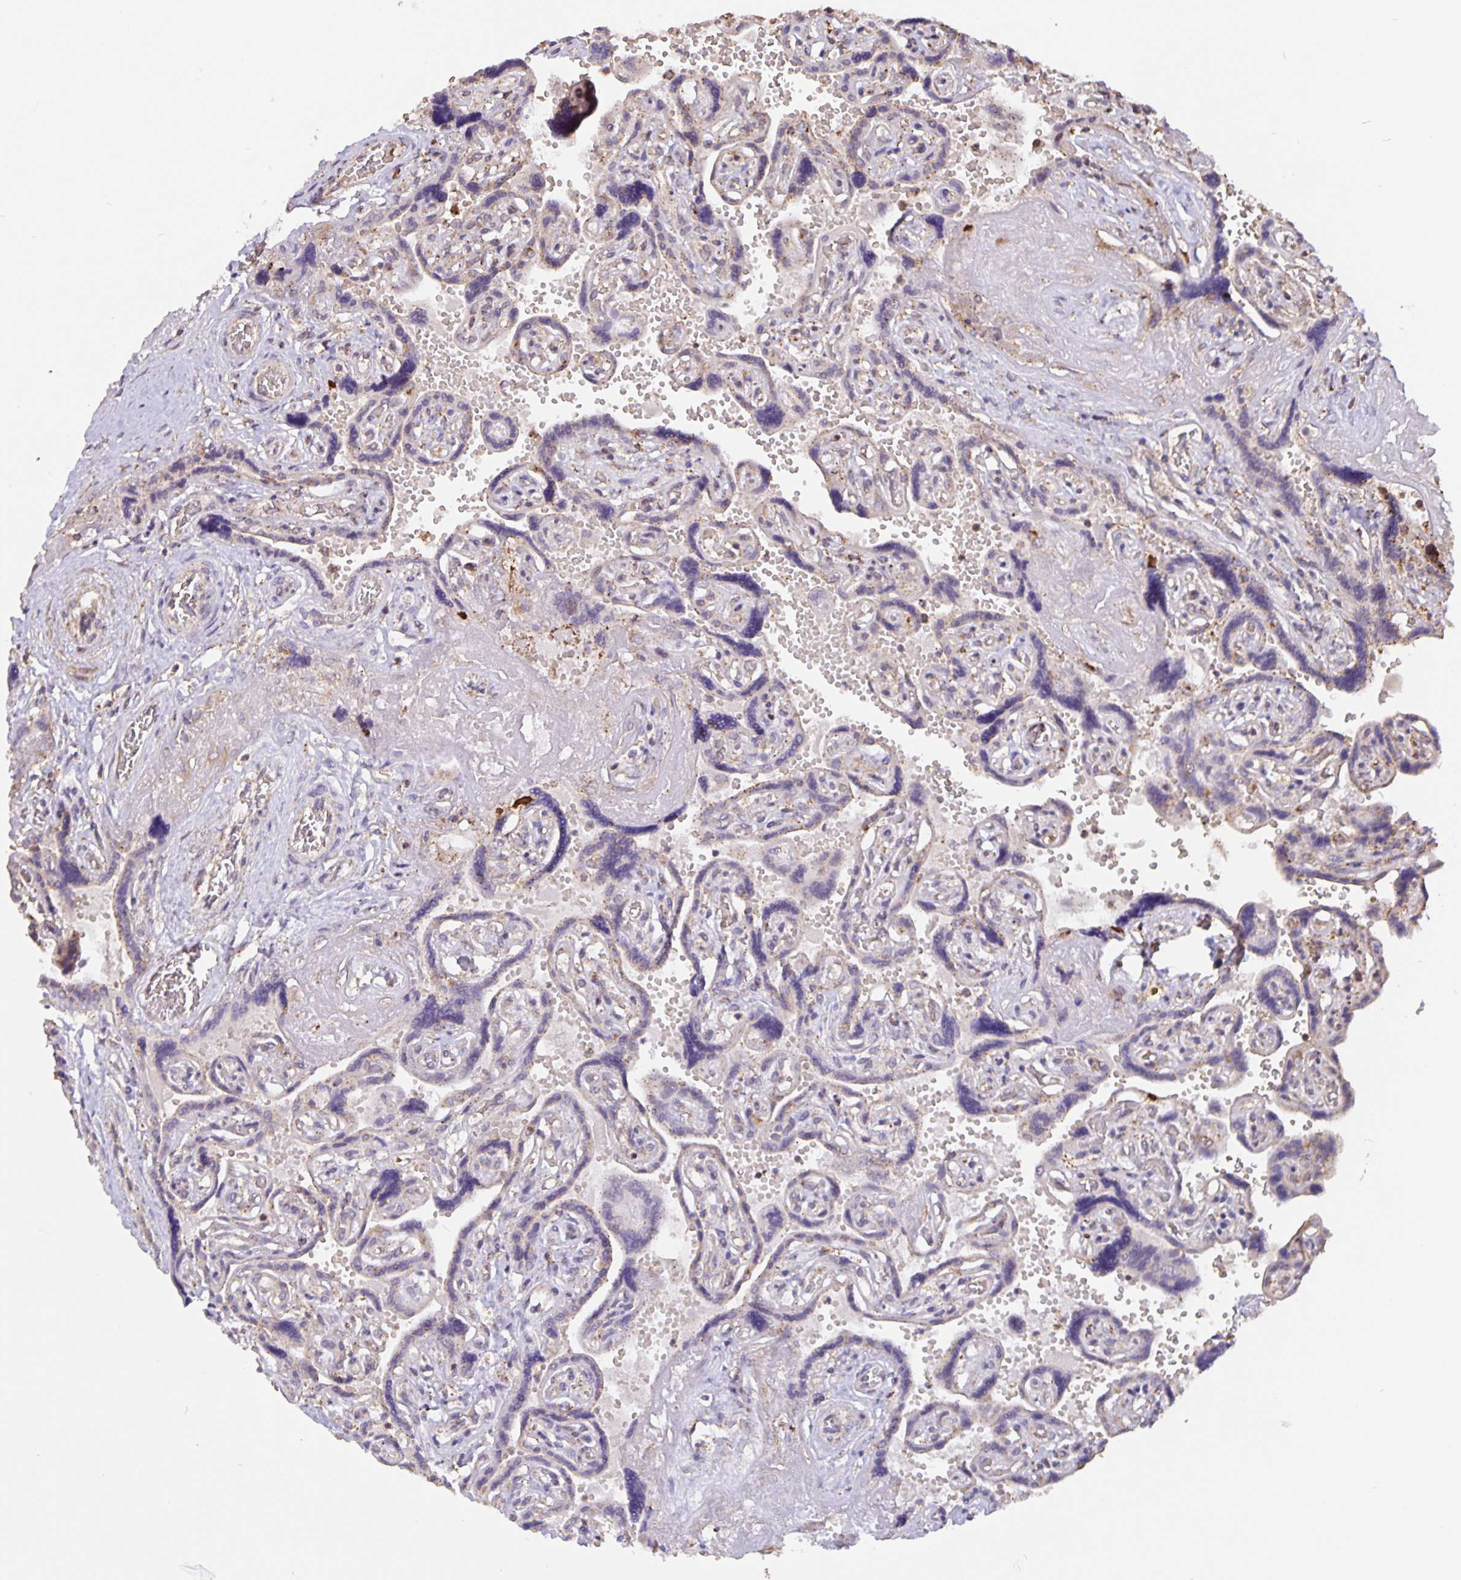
{"staining": {"intensity": "weak", "quantity": ">75%", "location": "cytoplasmic/membranous"}, "tissue": "placenta", "cell_type": "Decidual cells", "image_type": "normal", "snomed": [{"axis": "morphology", "description": "Normal tissue, NOS"}, {"axis": "topography", "description": "Placenta"}], "caption": "An IHC micrograph of benign tissue is shown. Protein staining in brown labels weak cytoplasmic/membranous positivity in placenta within decidual cells.", "gene": "TMEM71", "patient": {"sex": "female", "age": 32}}